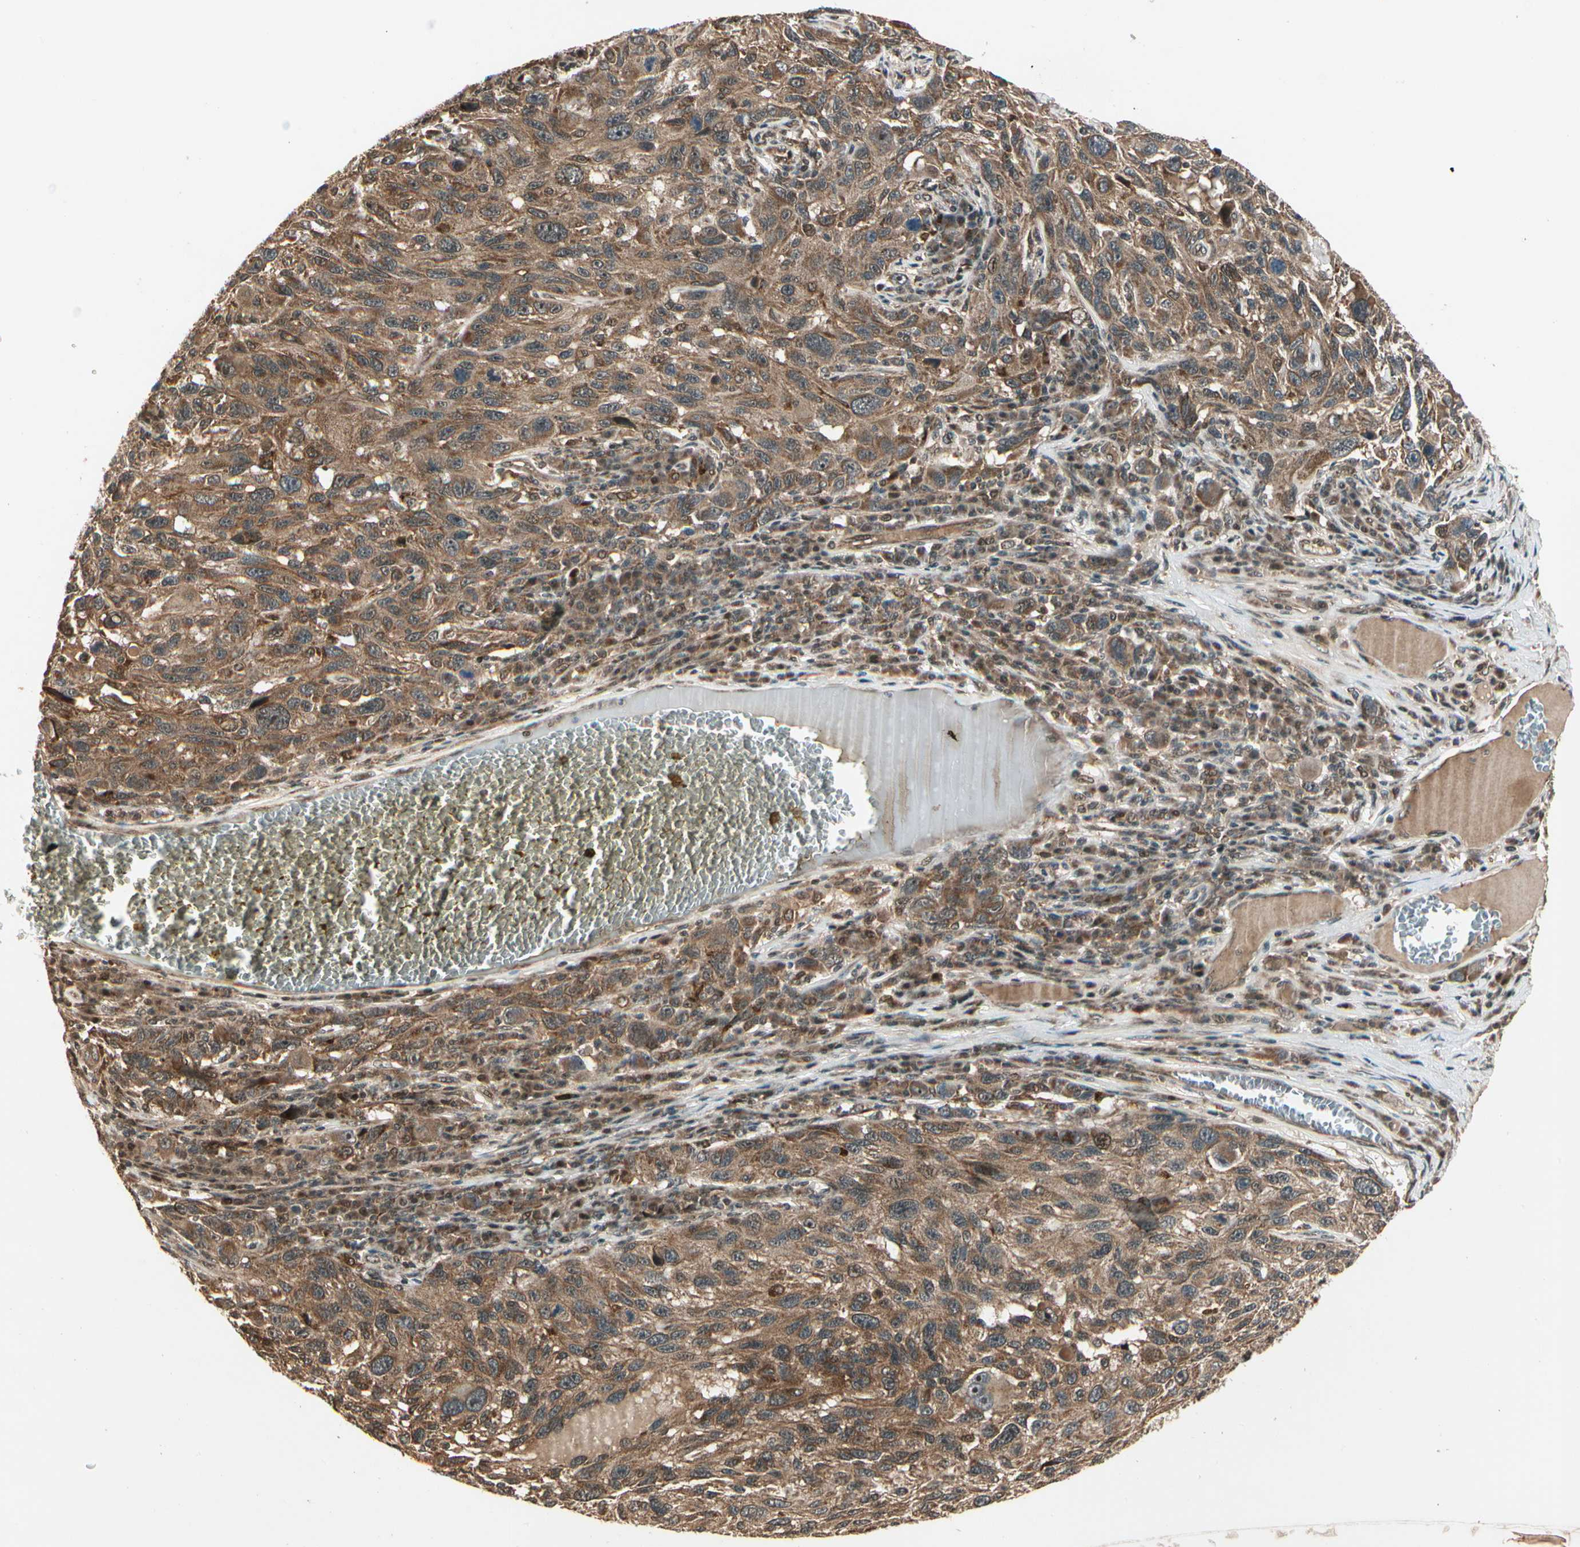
{"staining": {"intensity": "moderate", "quantity": ">75%", "location": "cytoplasmic/membranous"}, "tissue": "melanoma", "cell_type": "Tumor cells", "image_type": "cancer", "snomed": [{"axis": "morphology", "description": "Malignant melanoma, NOS"}, {"axis": "topography", "description": "Skin"}], "caption": "IHC photomicrograph of human malignant melanoma stained for a protein (brown), which exhibits medium levels of moderate cytoplasmic/membranous staining in approximately >75% of tumor cells.", "gene": "GLUL", "patient": {"sex": "male", "age": 53}}